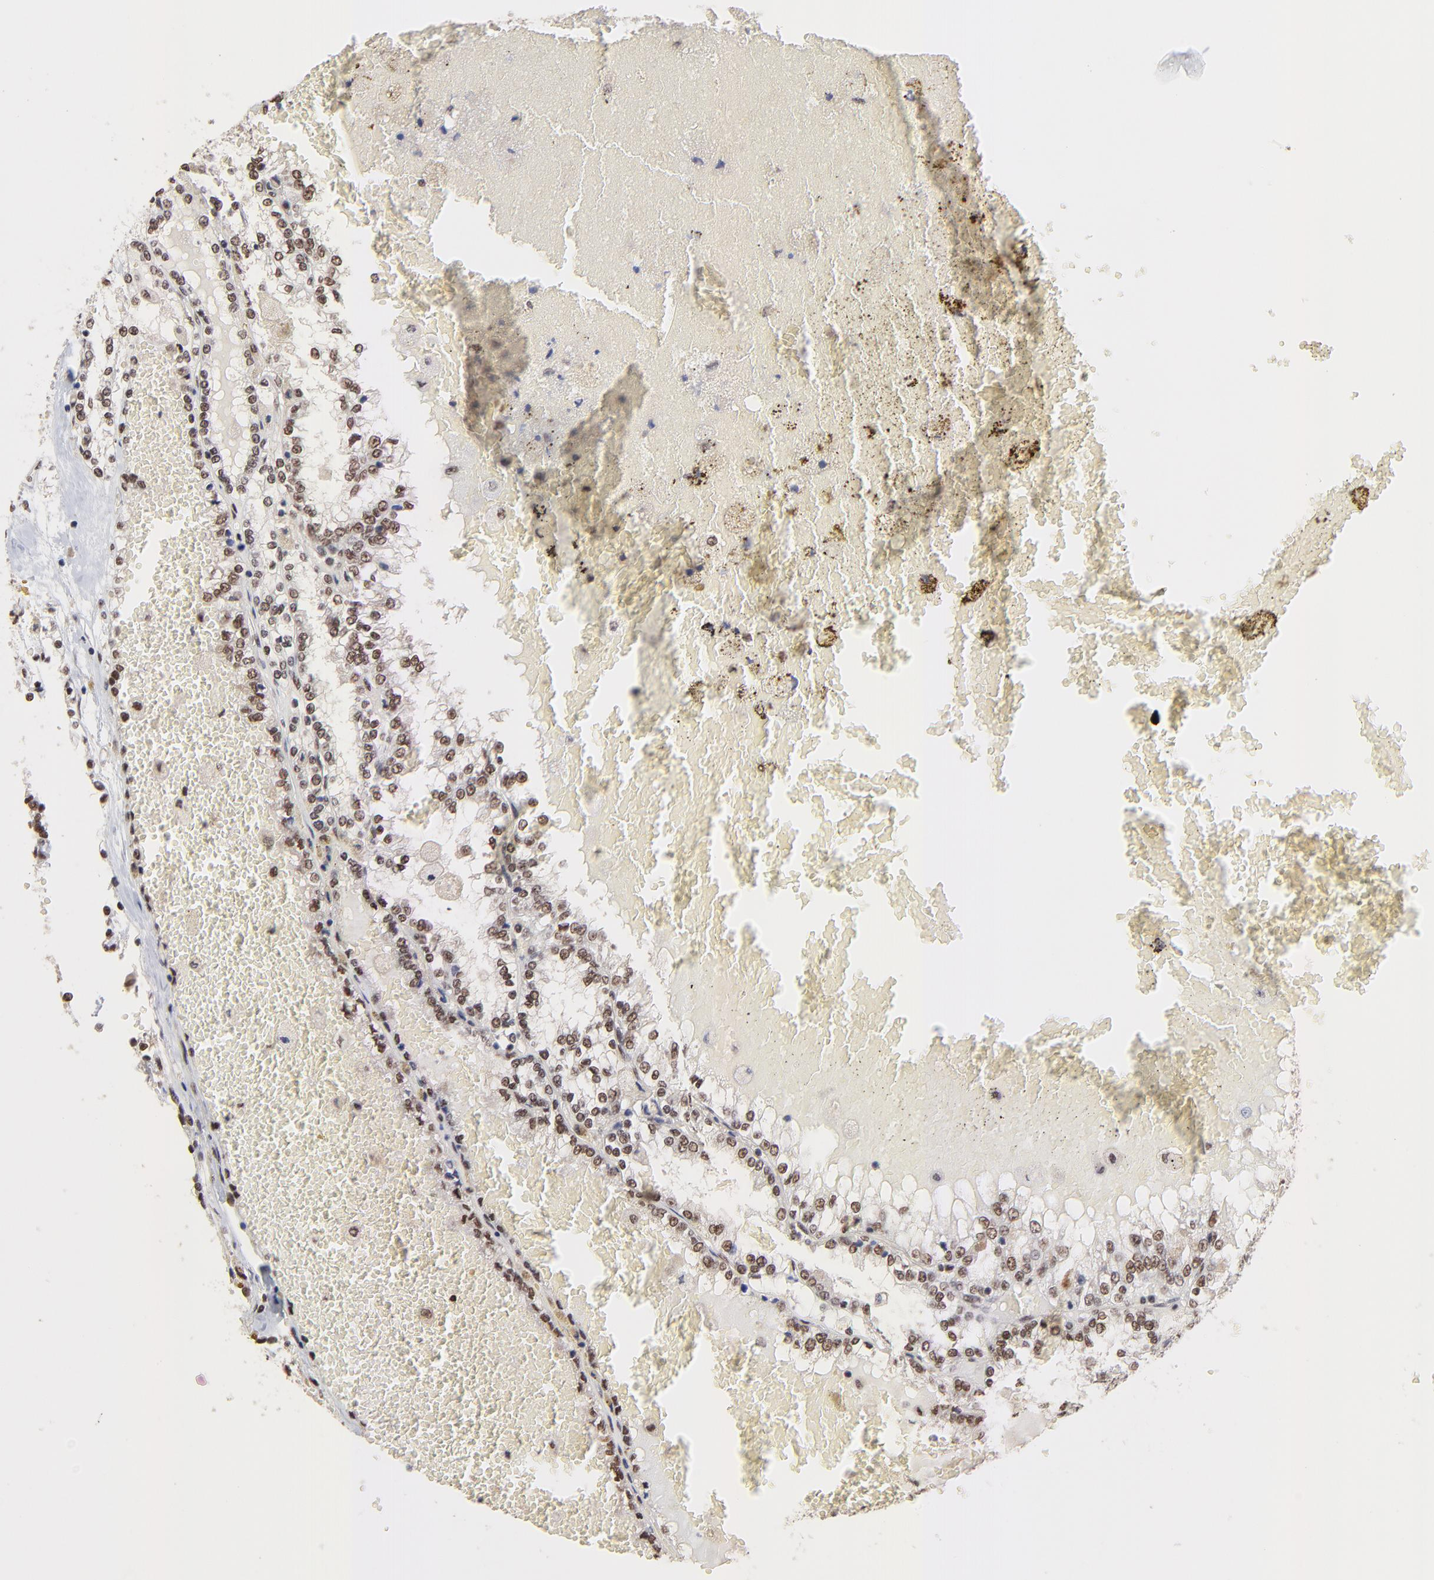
{"staining": {"intensity": "moderate", "quantity": ">75%", "location": "nuclear"}, "tissue": "renal cancer", "cell_type": "Tumor cells", "image_type": "cancer", "snomed": [{"axis": "morphology", "description": "Adenocarcinoma, NOS"}, {"axis": "topography", "description": "Kidney"}], "caption": "Renal cancer stained with a brown dye displays moderate nuclear positive expression in approximately >75% of tumor cells.", "gene": "DSN1", "patient": {"sex": "female", "age": 56}}